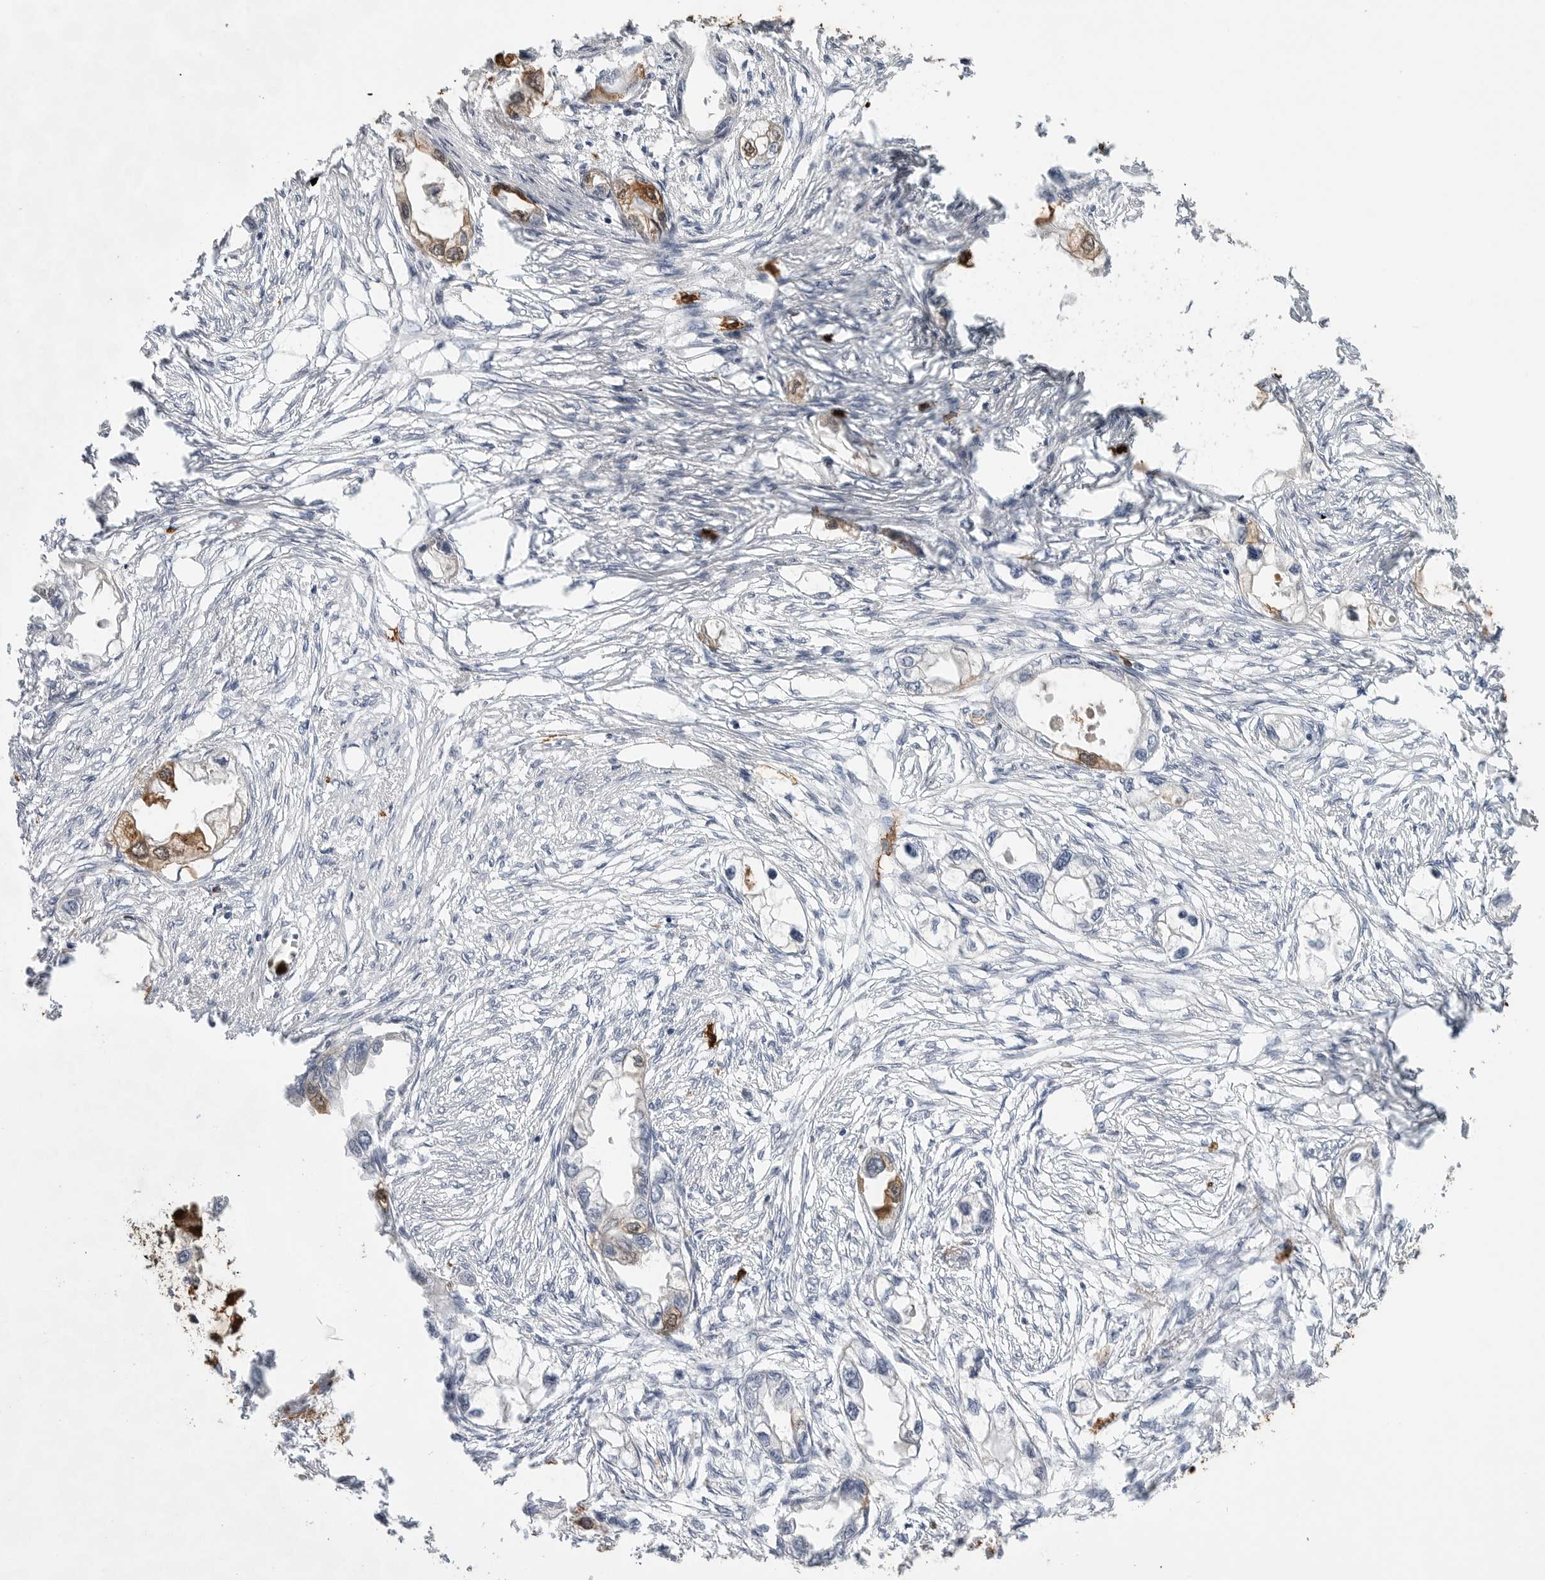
{"staining": {"intensity": "moderate", "quantity": "<25%", "location": "cytoplasmic/membranous"}, "tissue": "endometrial cancer", "cell_type": "Tumor cells", "image_type": "cancer", "snomed": [{"axis": "morphology", "description": "Adenocarcinoma, NOS"}, {"axis": "morphology", "description": "Adenocarcinoma, metastatic, NOS"}, {"axis": "topography", "description": "Adipose tissue"}, {"axis": "topography", "description": "Endometrium"}], "caption": "DAB (3,3'-diaminobenzidine) immunohistochemical staining of human endometrial cancer shows moderate cytoplasmic/membranous protein staining in about <25% of tumor cells.", "gene": "CYB561D1", "patient": {"sex": "female", "age": 67}}